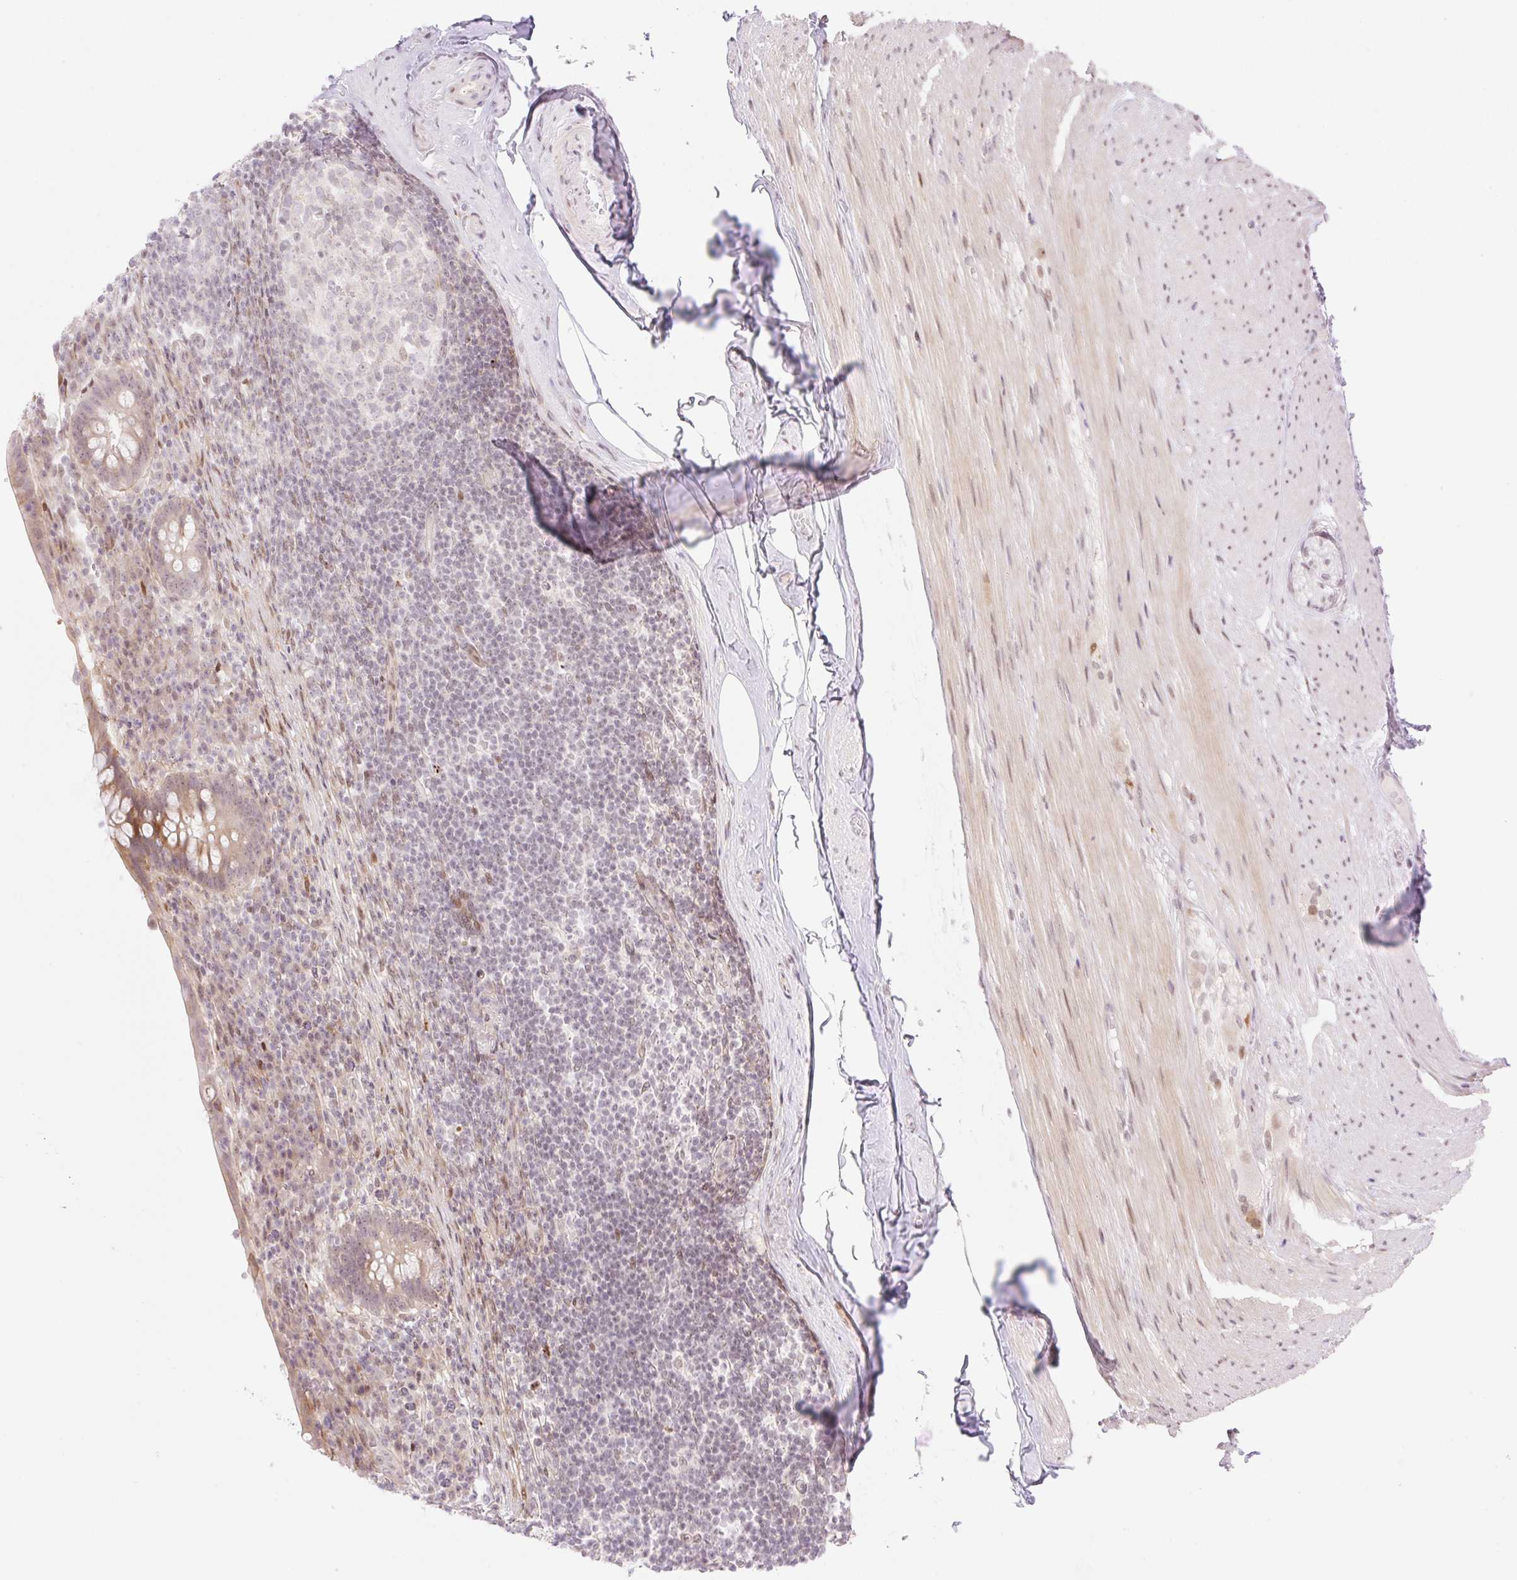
{"staining": {"intensity": "moderate", "quantity": "25%-75%", "location": "cytoplasmic/membranous,nuclear"}, "tissue": "appendix", "cell_type": "Glandular cells", "image_type": "normal", "snomed": [{"axis": "morphology", "description": "Normal tissue, NOS"}, {"axis": "topography", "description": "Appendix"}], "caption": "Protein staining demonstrates moderate cytoplasmic/membranous,nuclear expression in about 25%-75% of glandular cells in normal appendix. Immunohistochemistry stains the protein in brown and the nuclei are stained blue.", "gene": "ENSG00000264668", "patient": {"sex": "female", "age": 56}}